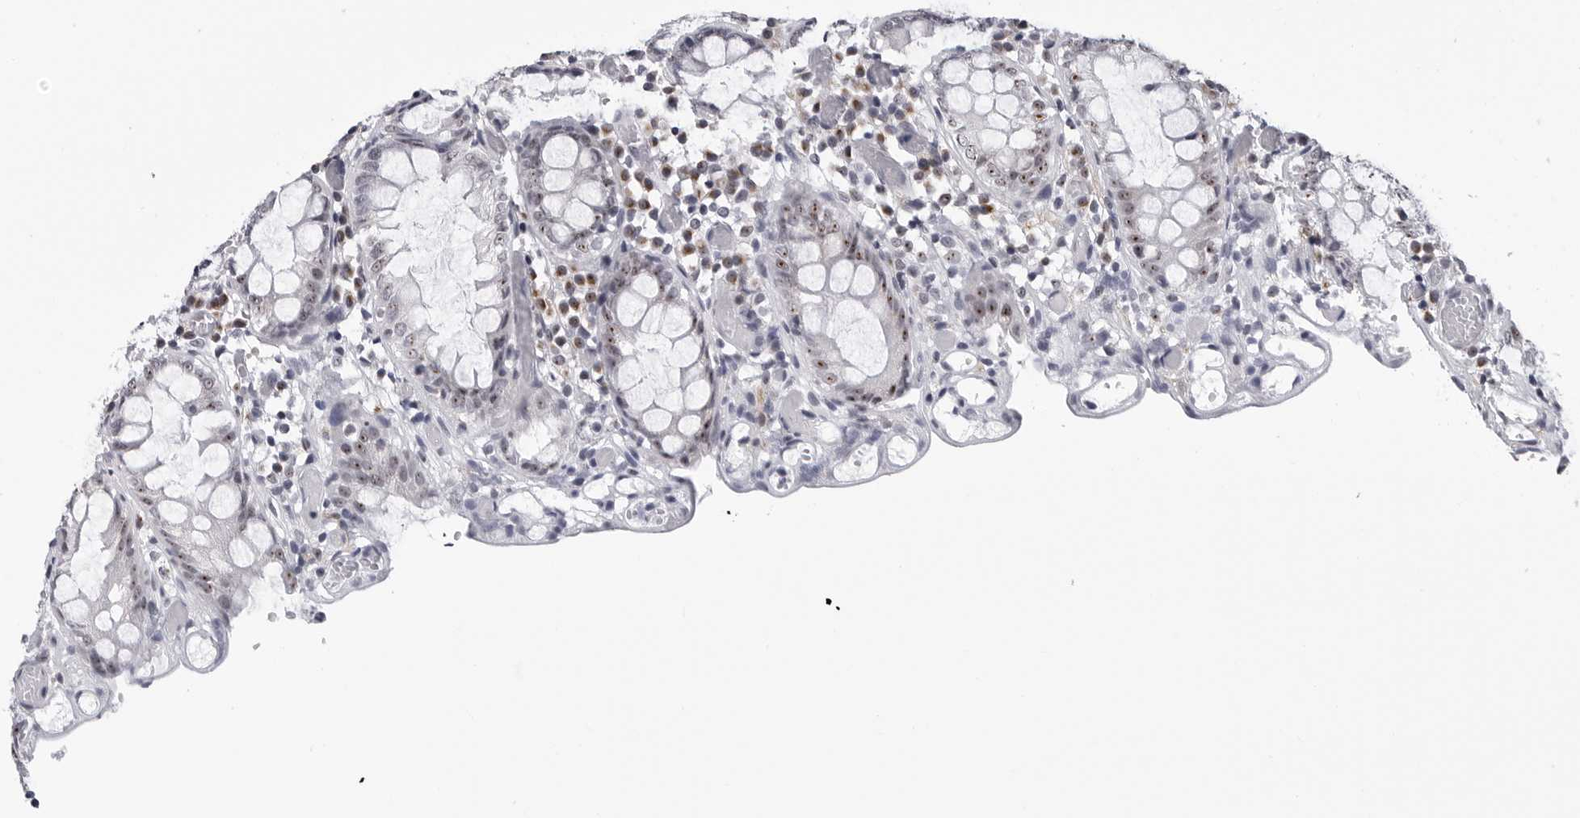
{"staining": {"intensity": "negative", "quantity": "none", "location": "none"}, "tissue": "colon", "cell_type": "Endothelial cells", "image_type": "normal", "snomed": [{"axis": "morphology", "description": "Normal tissue, NOS"}, {"axis": "topography", "description": "Colon"}], "caption": "IHC of normal colon shows no positivity in endothelial cells. (Brightfield microscopy of DAB (3,3'-diaminobenzidine) immunohistochemistry (IHC) at high magnification).", "gene": "GNL2", "patient": {"sex": "male", "age": 14}}